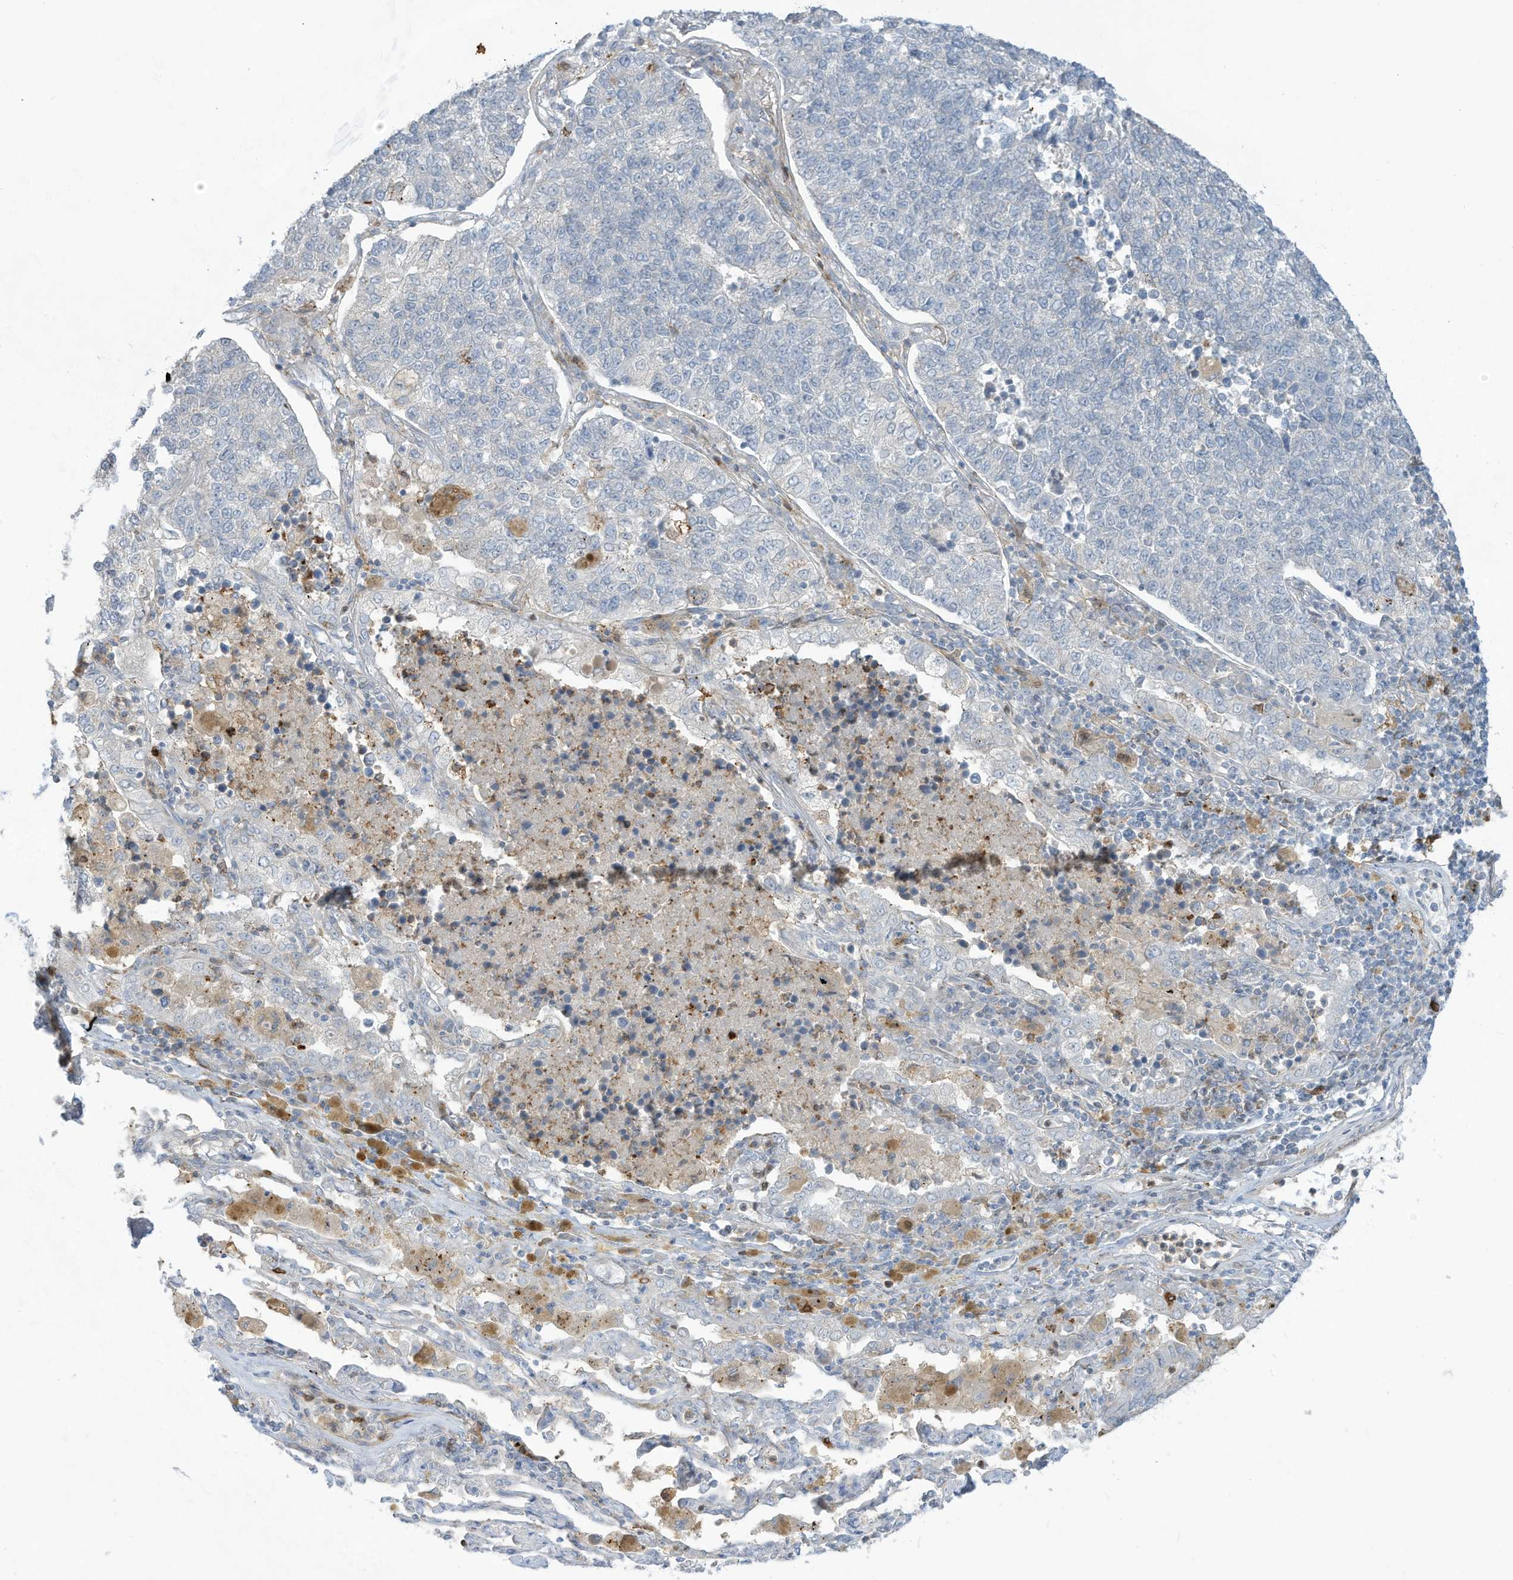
{"staining": {"intensity": "negative", "quantity": "none", "location": "none"}, "tissue": "lung cancer", "cell_type": "Tumor cells", "image_type": "cancer", "snomed": [{"axis": "morphology", "description": "Adenocarcinoma, NOS"}, {"axis": "topography", "description": "Lung"}], "caption": "Tumor cells are negative for brown protein staining in lung cancer (adenocarcinoma). The staining is performed using DAB (3,3'-diaminobenzidine) brown chromogen with nuclei counter-stained in using hematoxylin.", "gene": "NOTO", "patient": {"sex": "male", "age": 49}}